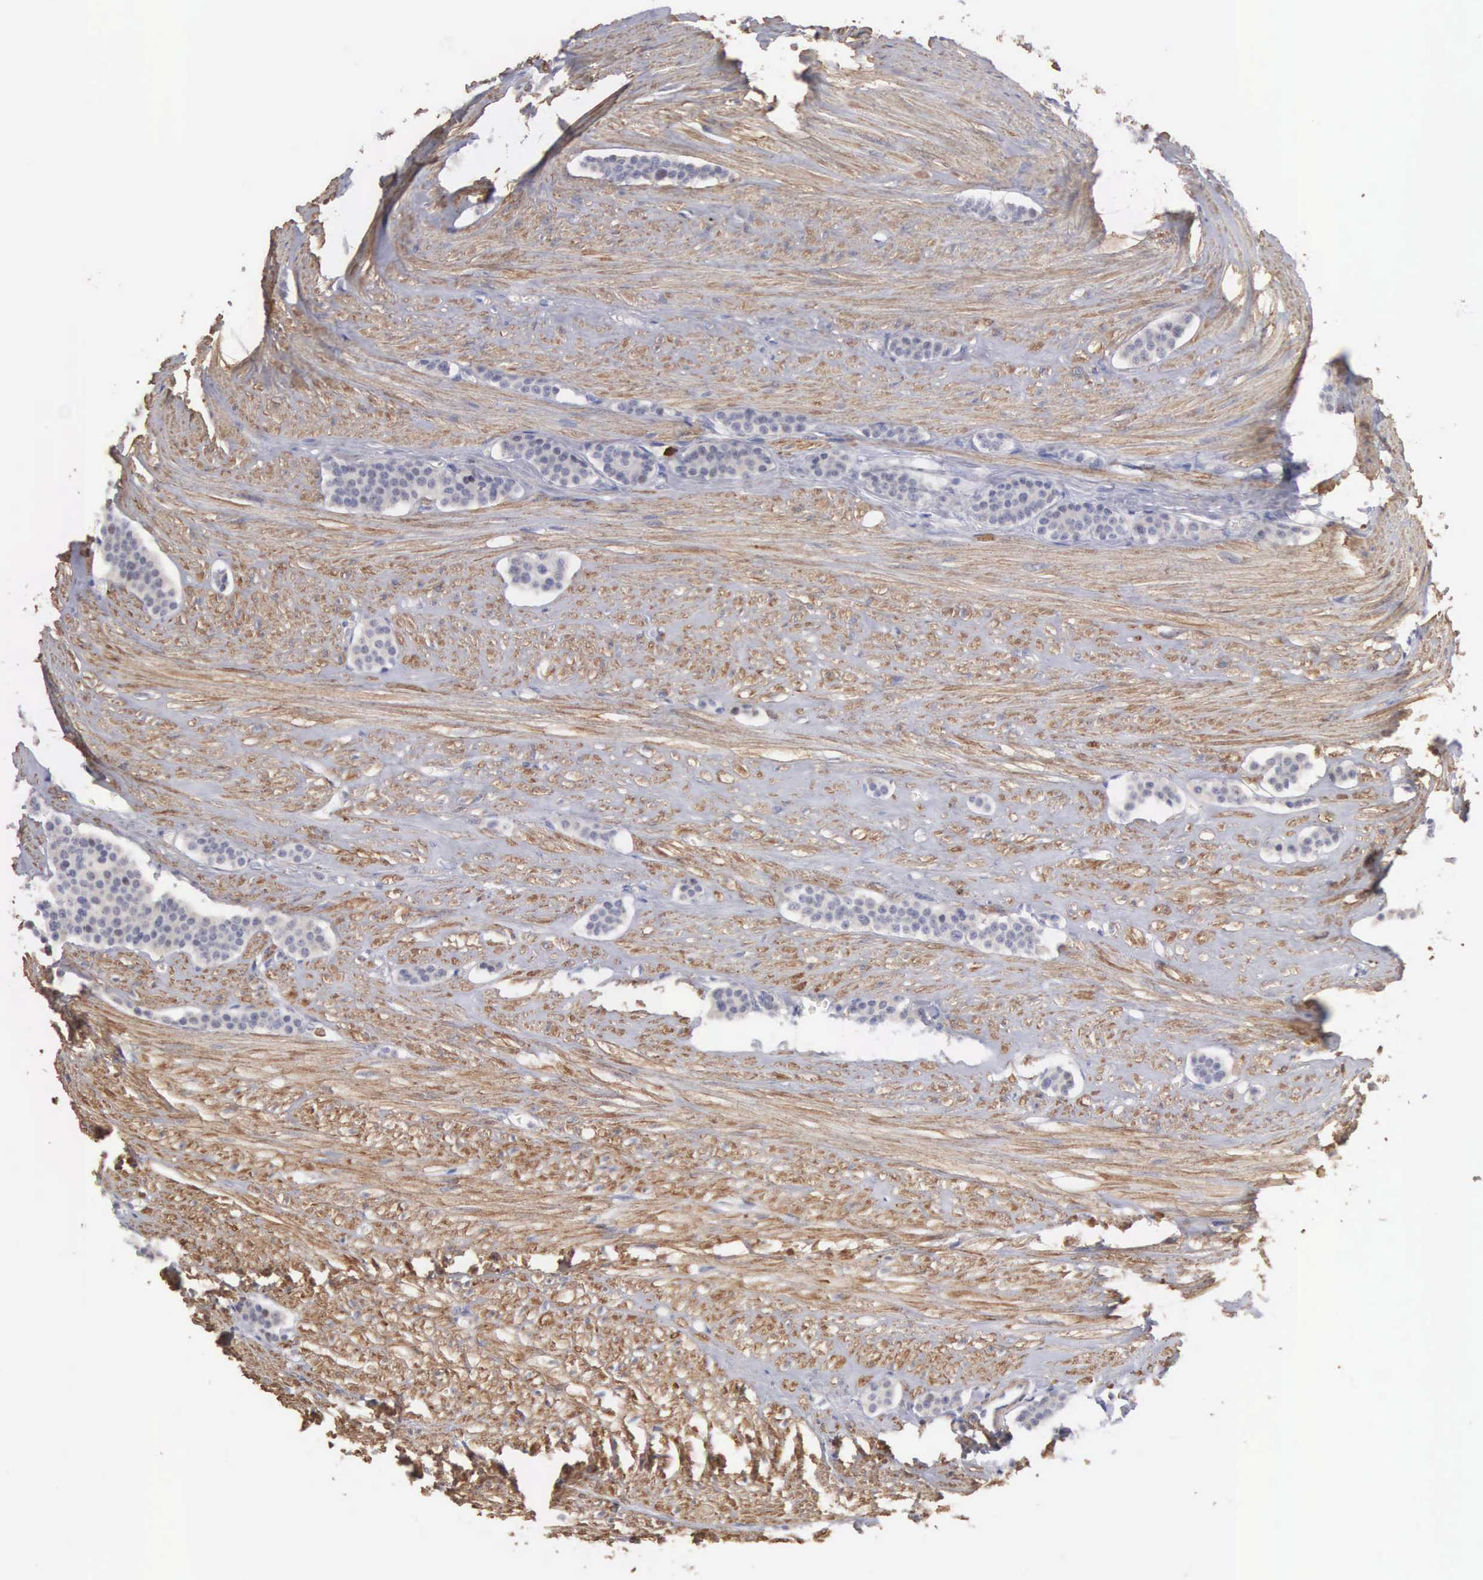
{"staining": {"intensity": "negative", "quantity": "none", "location": "none"}, "tissue": "carcinoid", "cell_type": "Tumor cells", "image_type": "cancer", "snomed": [{"axis": "morphology", "description": "Carcinoid, malignant, NOS"}, {"axis": "topography", "description": "Small intestine"}], "caption": "IHC photomicrograph of carcinoid stained for a protein (brown), which exhibits no staining in tumor cells.", "gene": "ELFN2", "patient": {"sex": "male", "age": 60}}